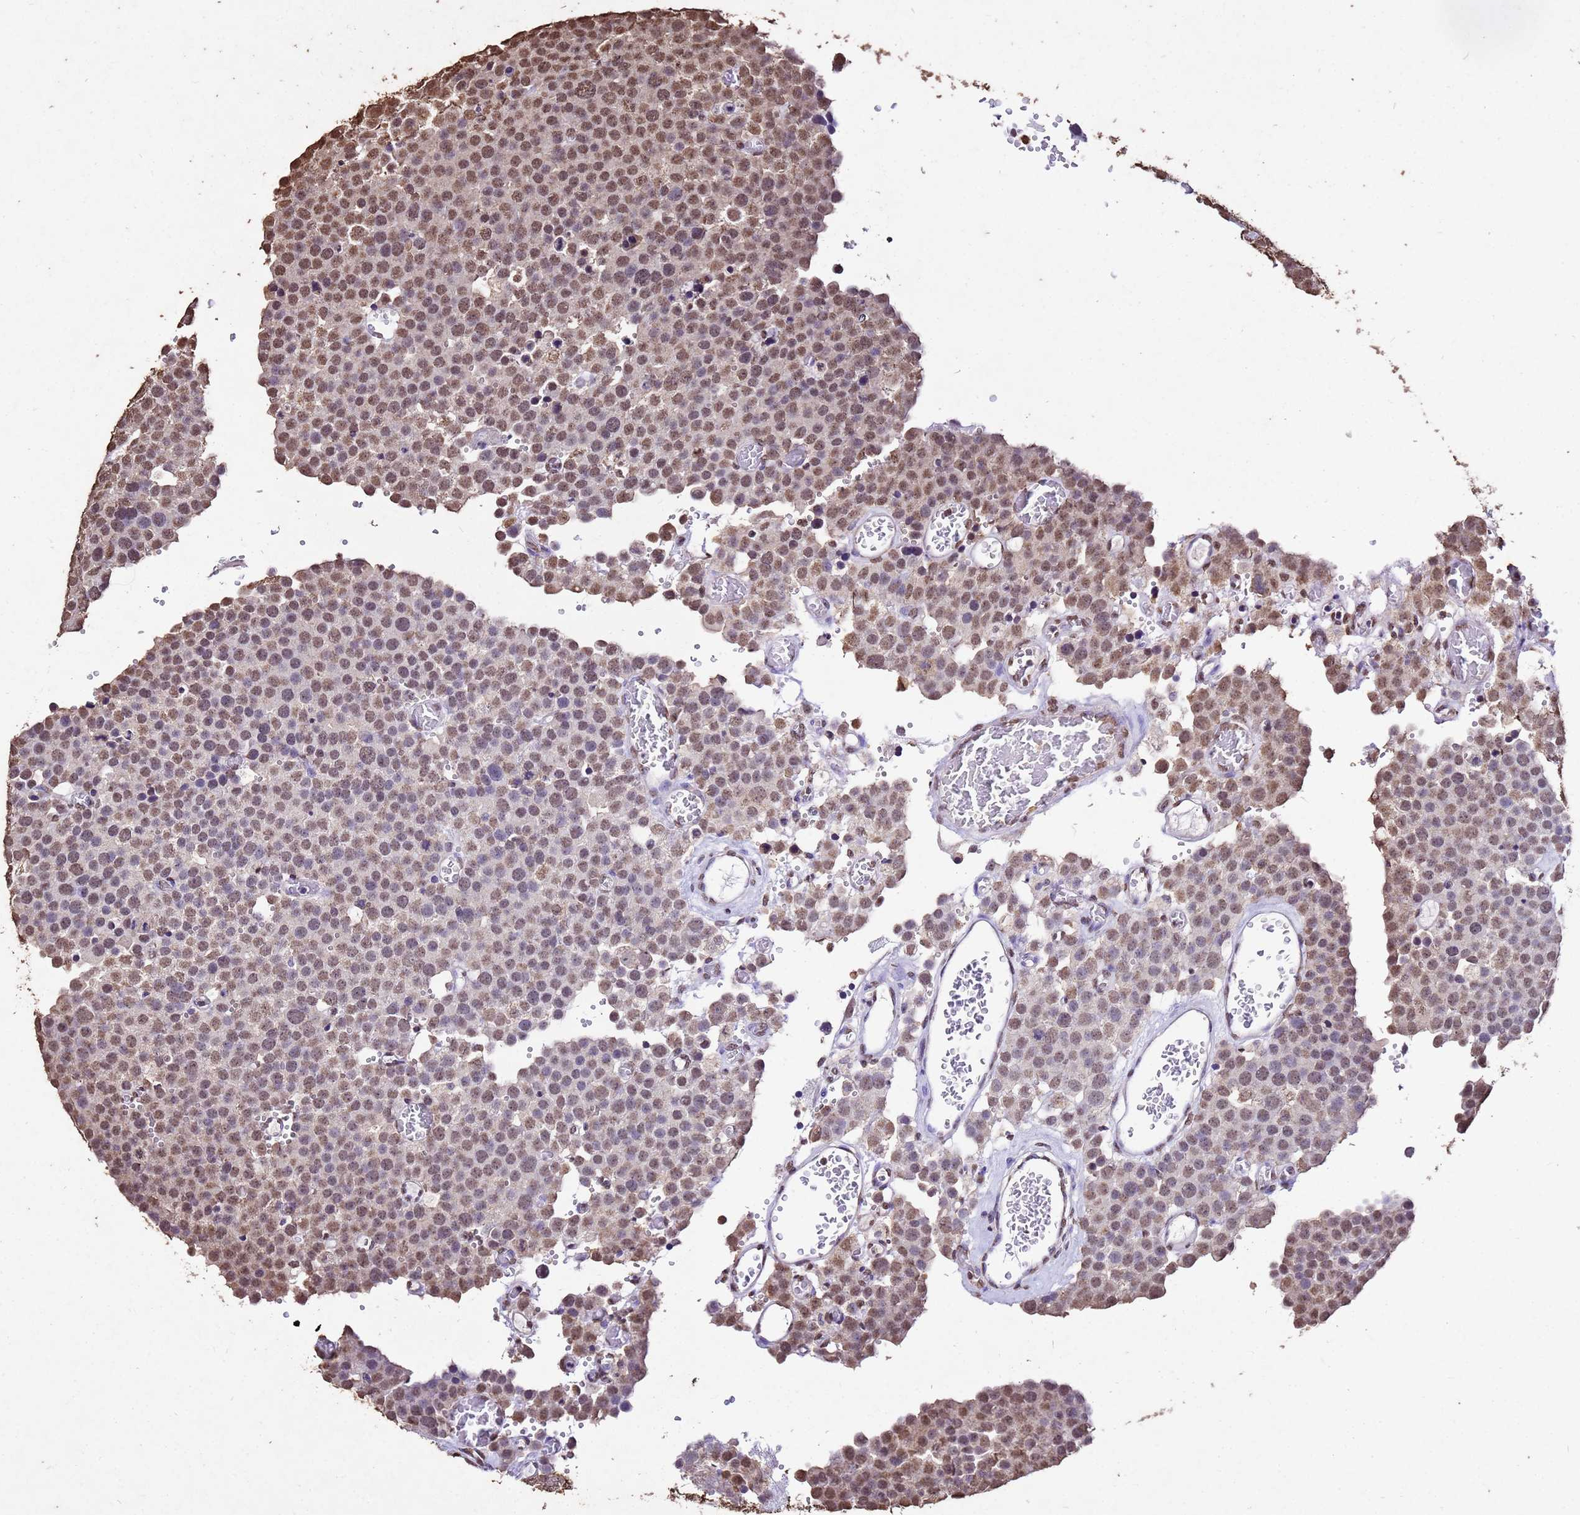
{"staining": {"intensity": "moderate", "quantity": ">75%", "location": "nuclear"}, "tissue": "testis cancer", "cell_type": "Tumor cells", "image_type": "cancer", "snomed": [{"axis": "morphology", "description": "Normal tissue, NOS"}, {"axis": "morphology", "description": "Seminoma, NOS"}, {"axis": "topography", "description": "Testis"}], "caption": "Protein expression analysis of testis seminoma displays moderate nuclear expression in approximately >75% of tumor cells.", "gene": "MYOCD", "patient": {"sex": "male", "age": 71}}